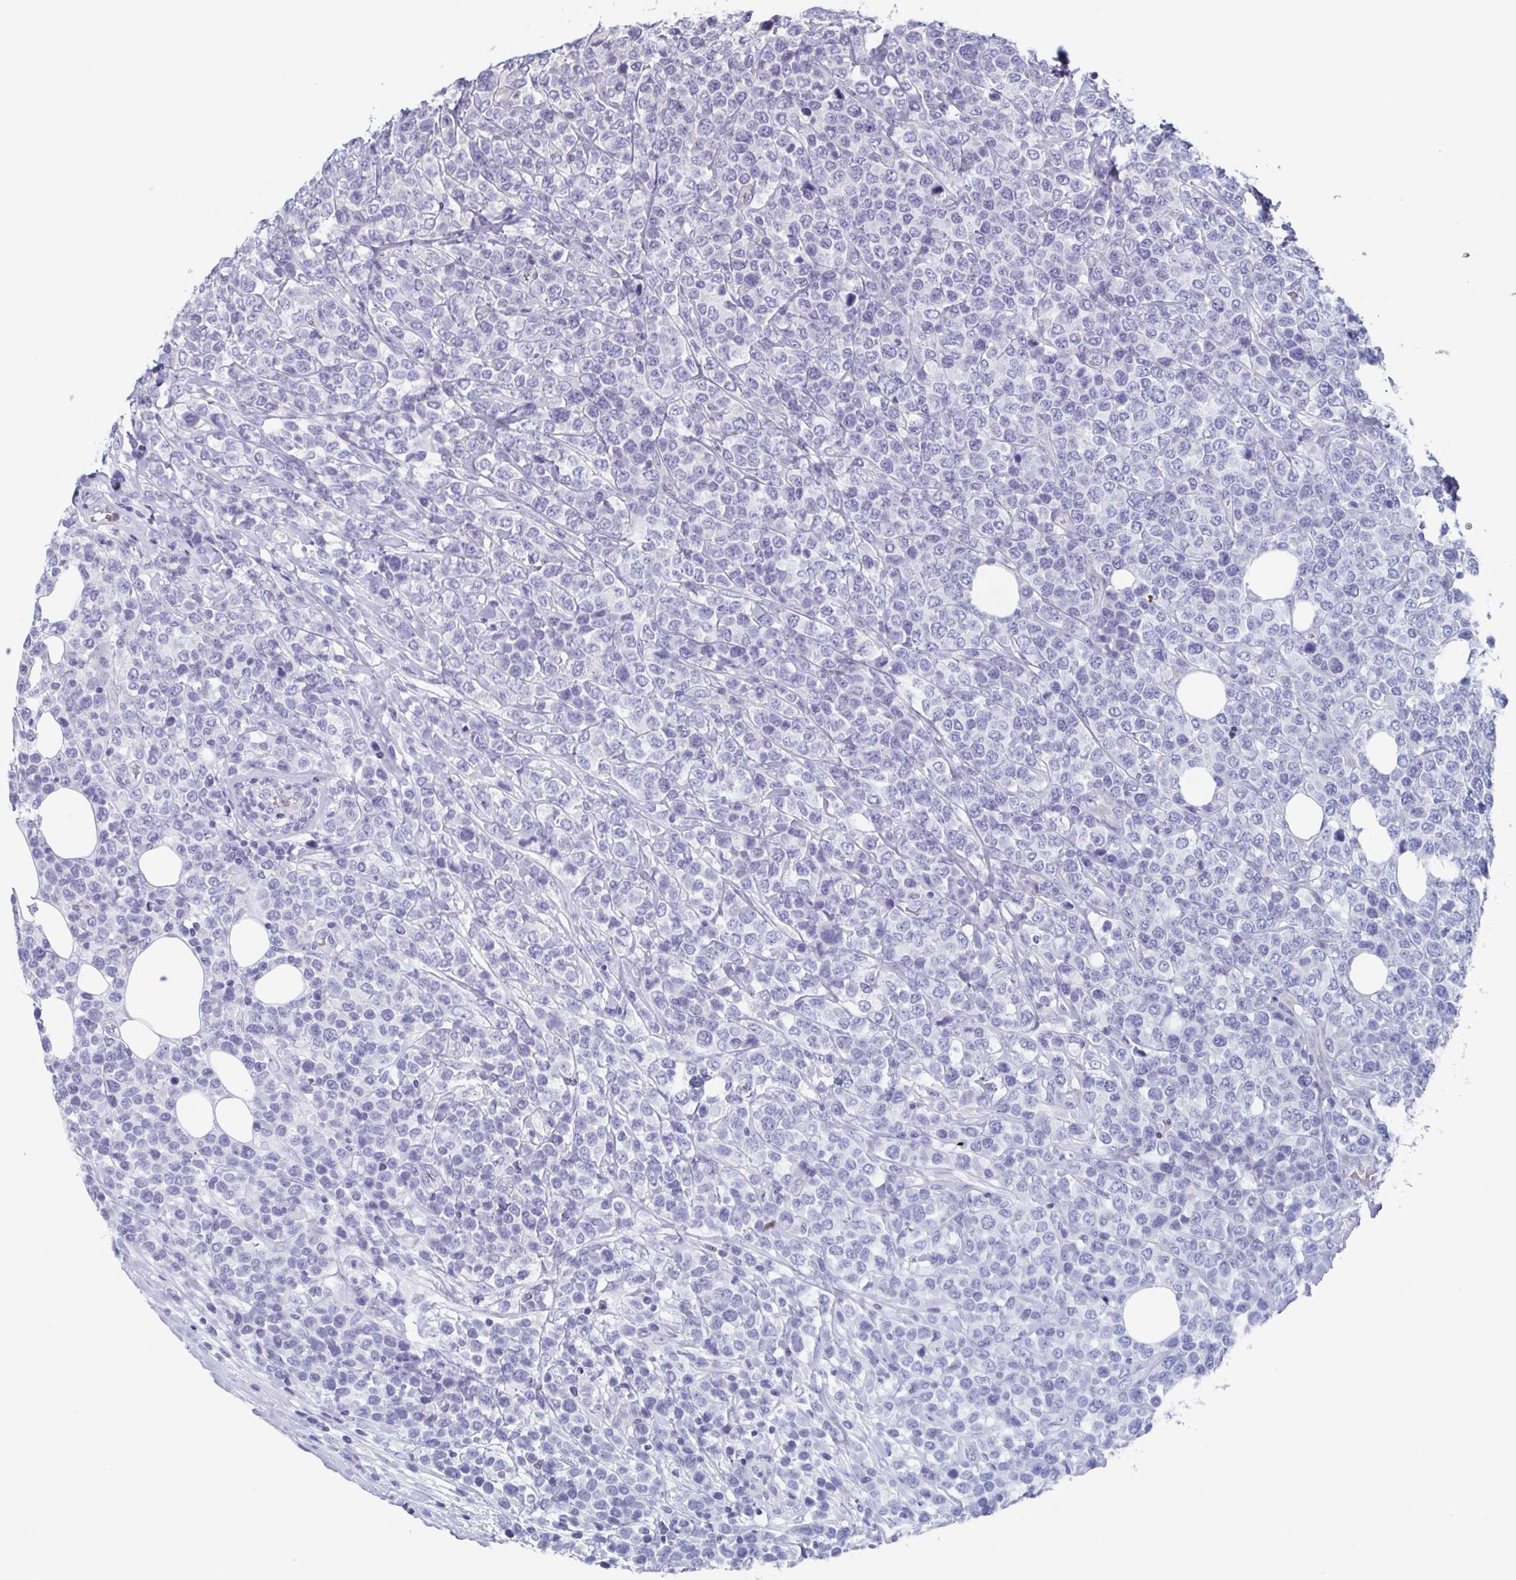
{"staining": {"intensity": "negative", "quantity": "none", "location": "none"}, "tissue": "lymphoma", "cell_type": "Tumor cells", "image_type": "cancer", "snomed": [{"axis": "morphology", "description": "Malignant lymphoma, non-Hodgkin's type, High grade"}, {"axis": "topography", "description": "Soft tissue"}], "caption": "The micrograph shows no staining of tumor cells in lymphoma. (DAB immunohistochemistry with hematoxylin counter stain).", "gene": "BPI", "patient": {"sex": "female", "age": 56}}